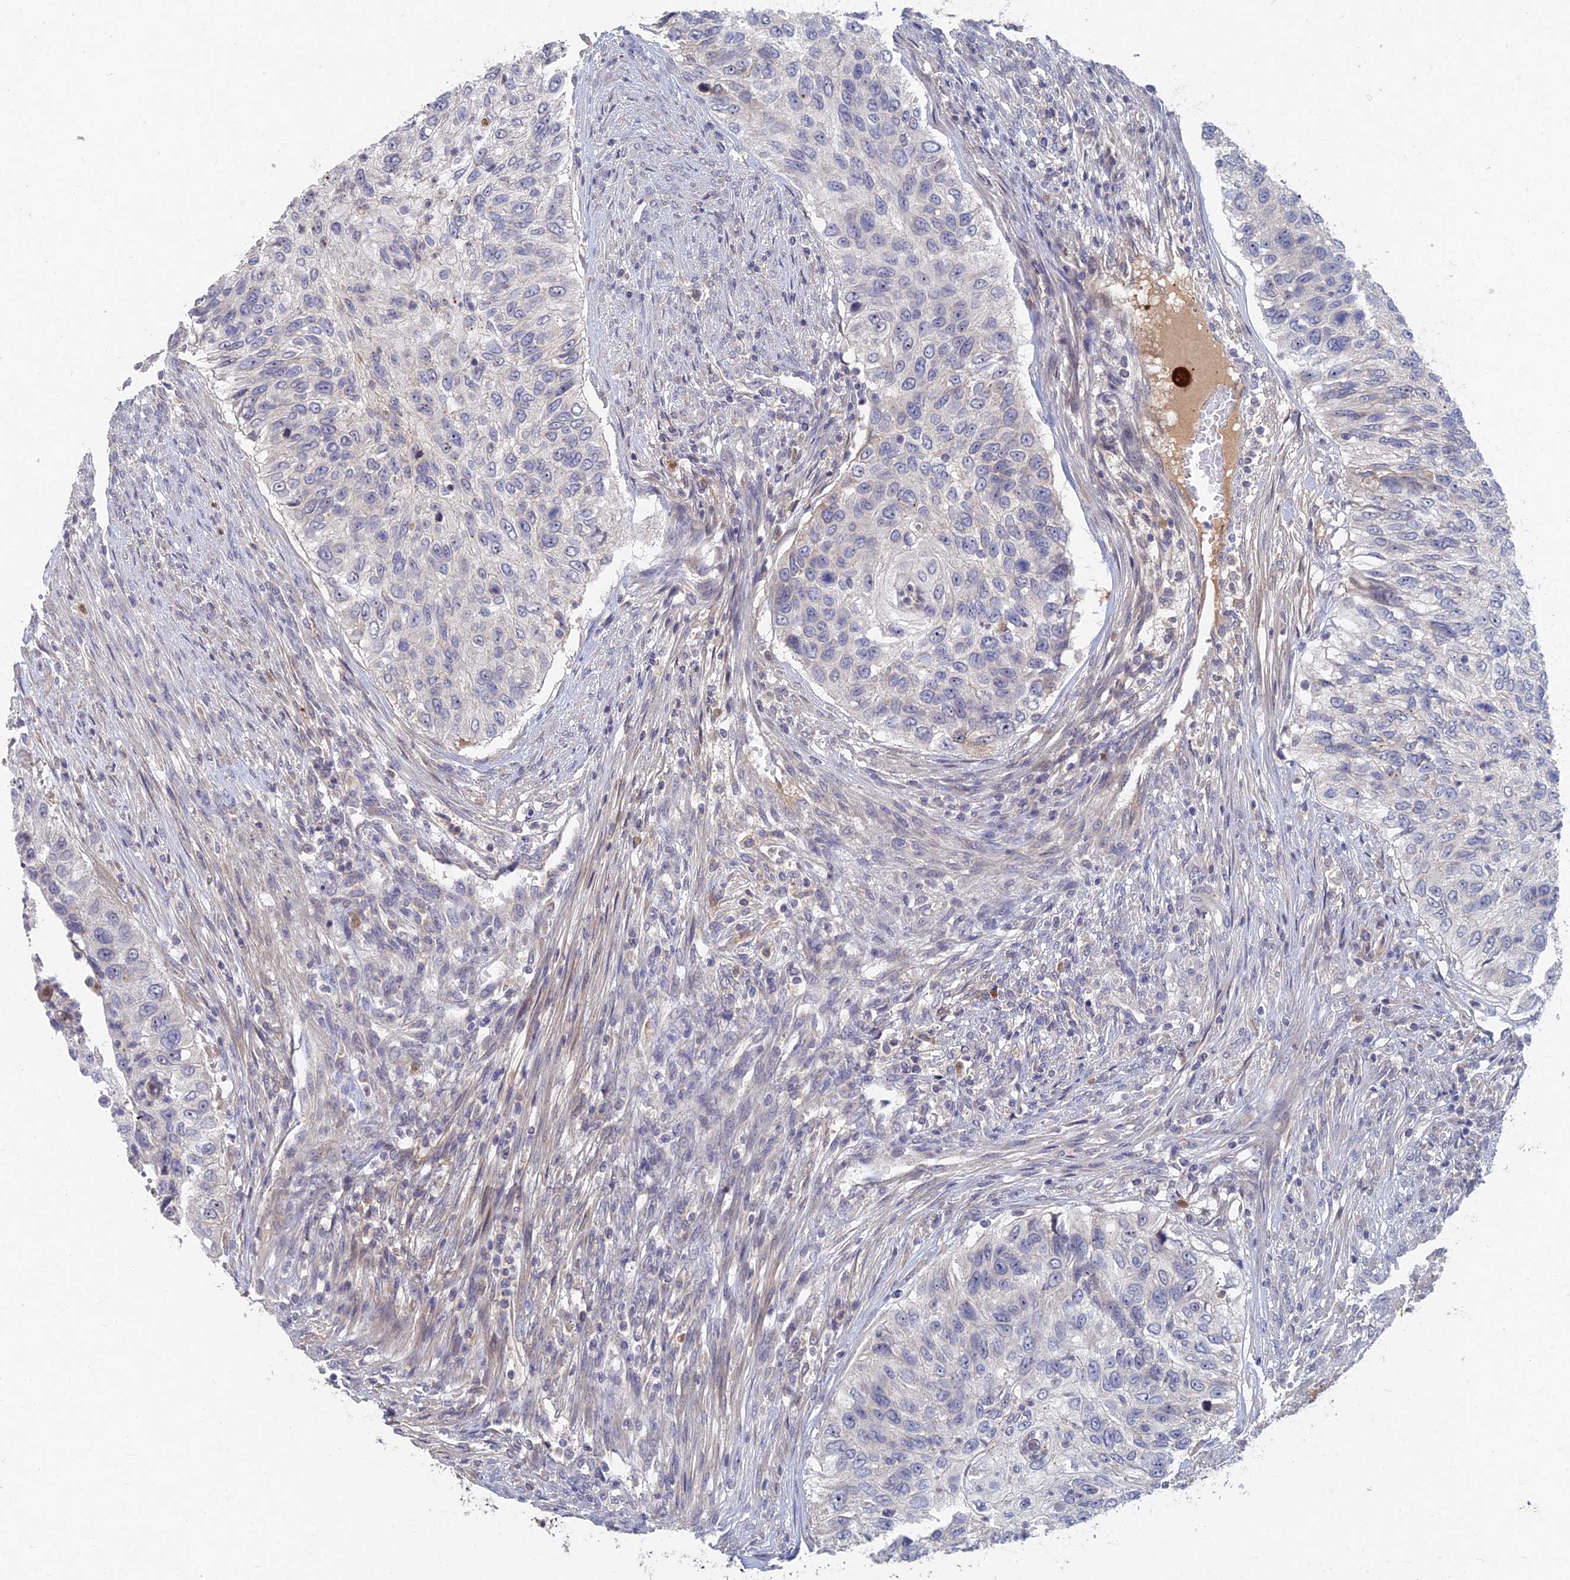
{"staining": {"intensity": "negative", "quantity": "none", "location": "none"}, "tissue": "urothelial cancer", "cell_type": "Tumor cells", "image_type": "cancer", "snomed": [{"axis": "morphology", "description": "Urothelial carcinoma, High grade"}, {"axis": "topography", "description": "Urinary bladder"}], "caption": "Immunohistochemical staining of human urothelial cancer reveals no significant staining in tumor cells.", "gene": "GNA15", "patient": {"sex": "female", "age": 60}}